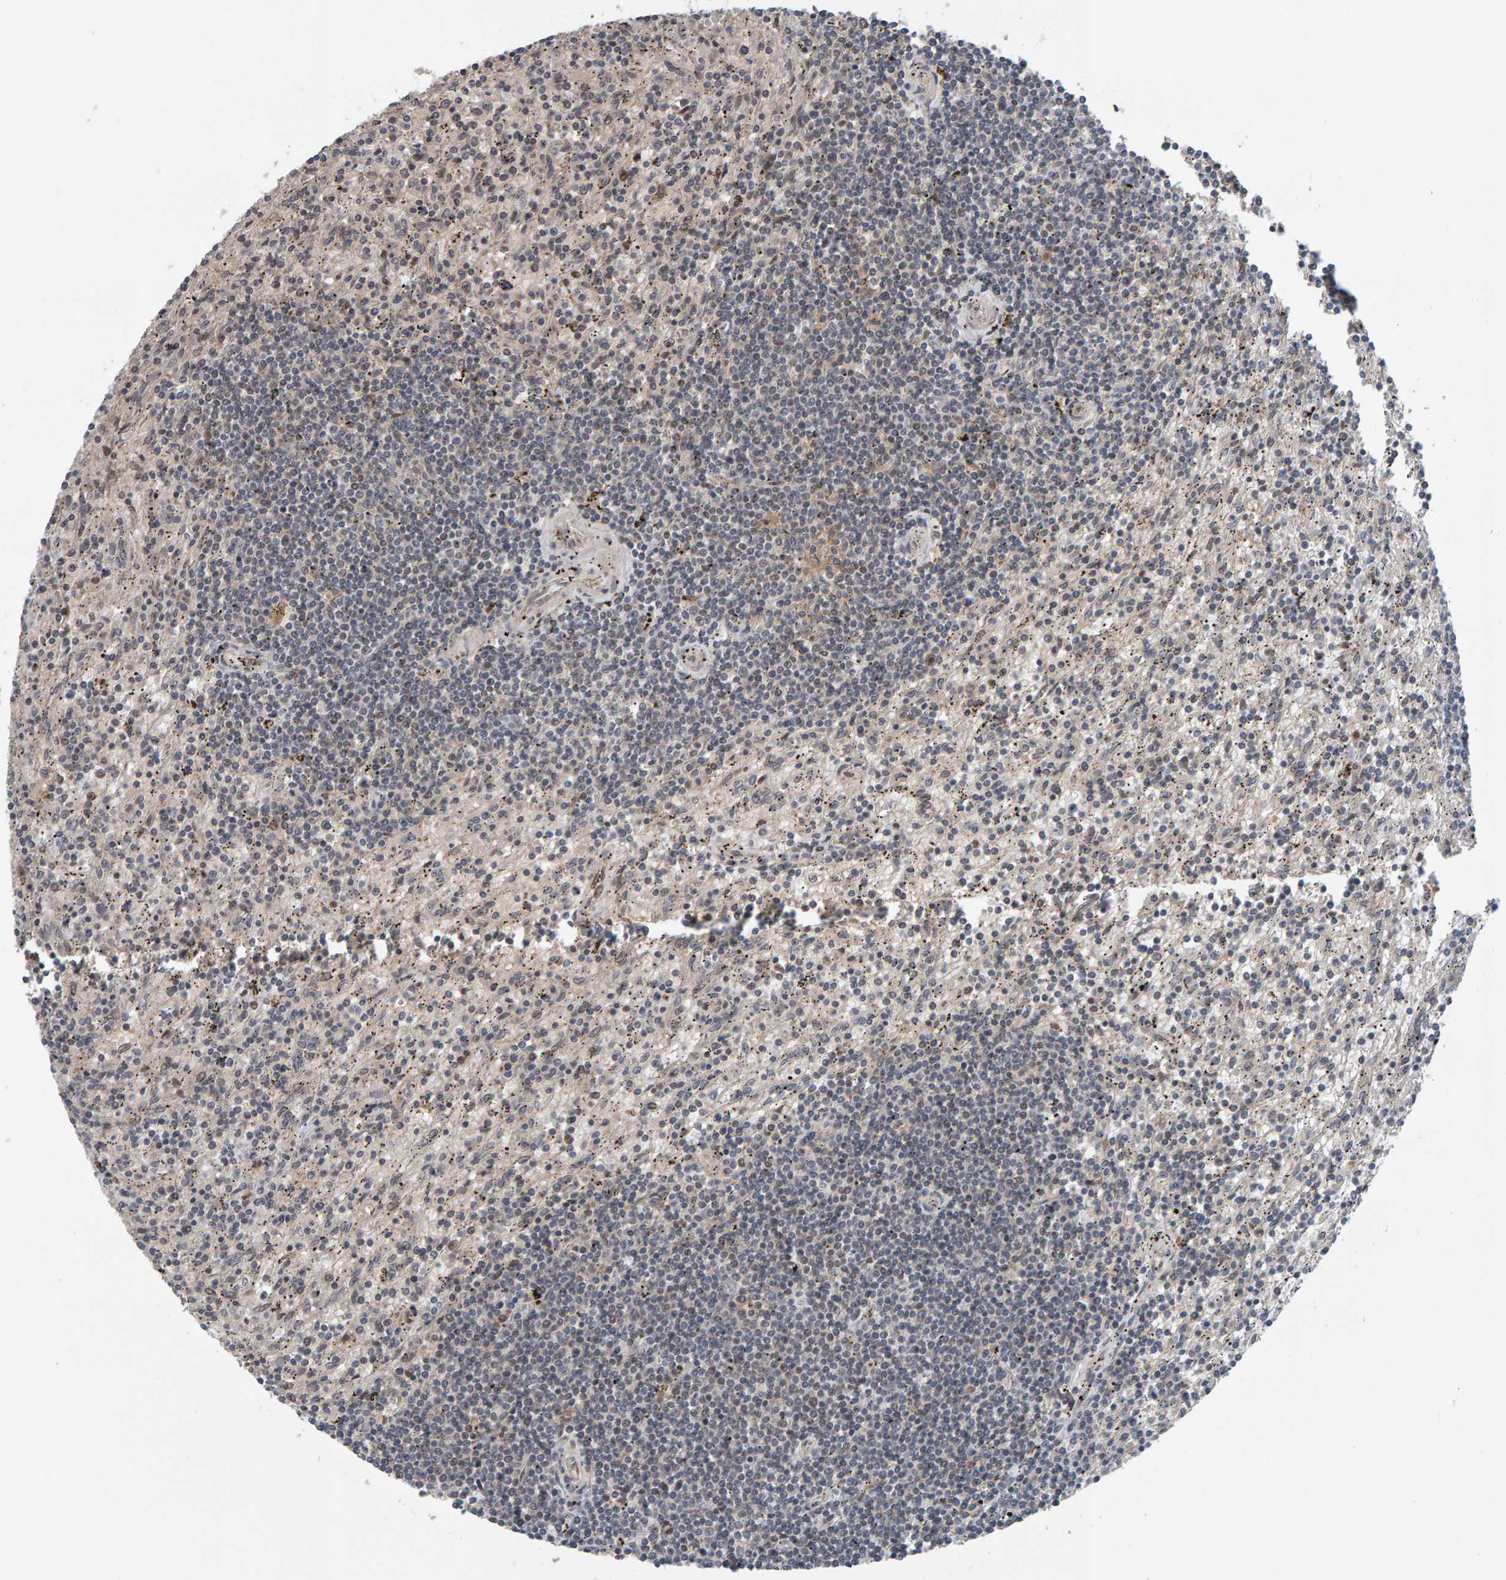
{"staining": {"intensity": "negative", "quantity": "none", "location": "none"}, "tissue": "lymphoma", "cell_type": "Tumor cells", "image_type": "cancer", "snomed": [{"axis": "morphology", "description": "Malignant lymphoma, non-Hodgkin's type, Low grade"}, {"axis": "topography", "description": "Spleen"}], "caption": "This is a image of IHC staining of malignant lymphoma, non-Hodgkin's type (low-grade), which shows no positivity in tumor cells.", "gene": "COASY", "patient": {"sex": "male", "age": 76}}